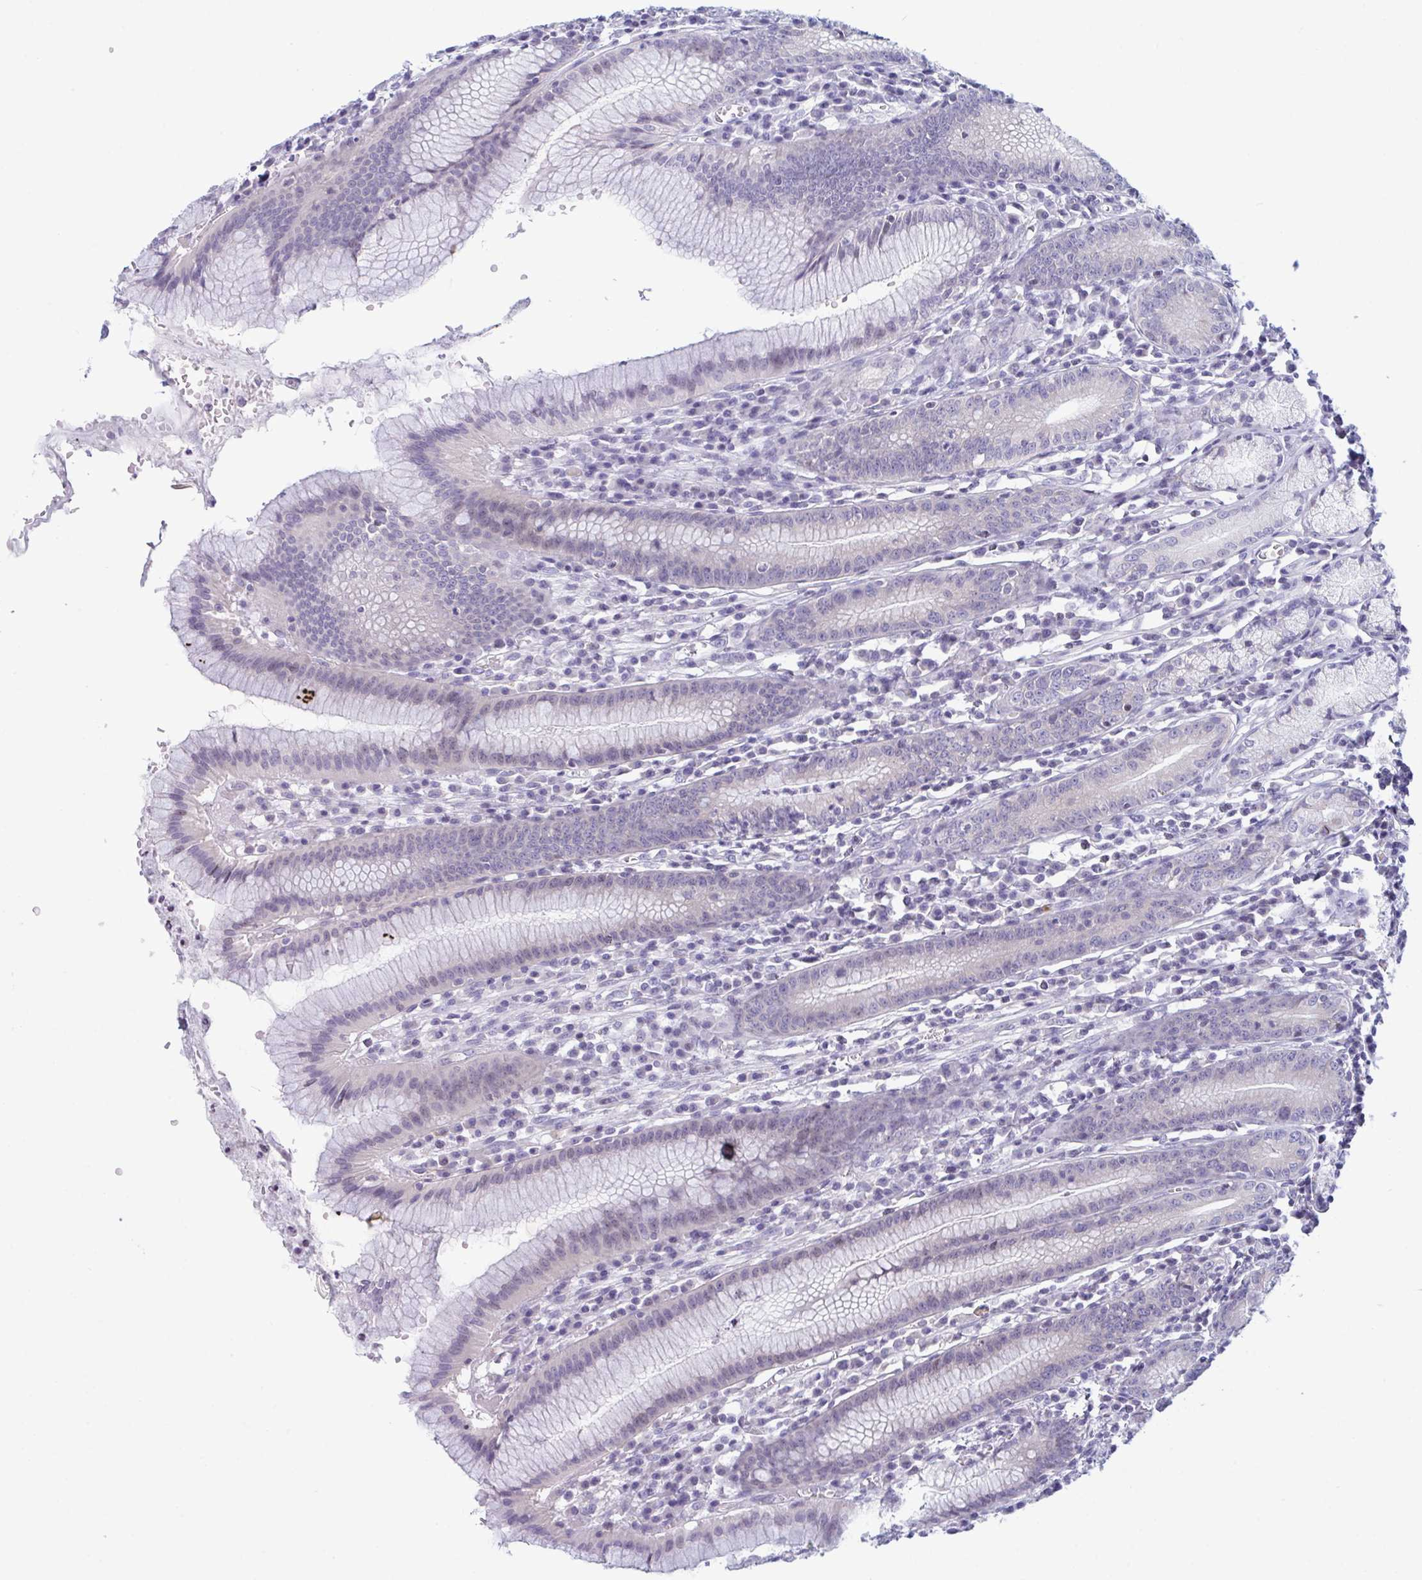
{"staining": {"intensity": "weak", "quantity": "<25%", "location": "cytoplasmic/membranous"}, "tissue": "stomach", "cell_type": "Glandular cells", "image_type": "normal", "snomed": [{"axis": "morphology", "description": "Normal tissue, NOS"}, {"axis": "topography", "description": "Stomach"}], "caption": "Immunohistochemical staining of unremarkable stomach shows no significant expression in glandular cells. (DAB immunohistochemistry visualized using brightfield microscopy, high magnification).", "gene": "NAA30", "patient": {"sex": "male", "age": 55}}